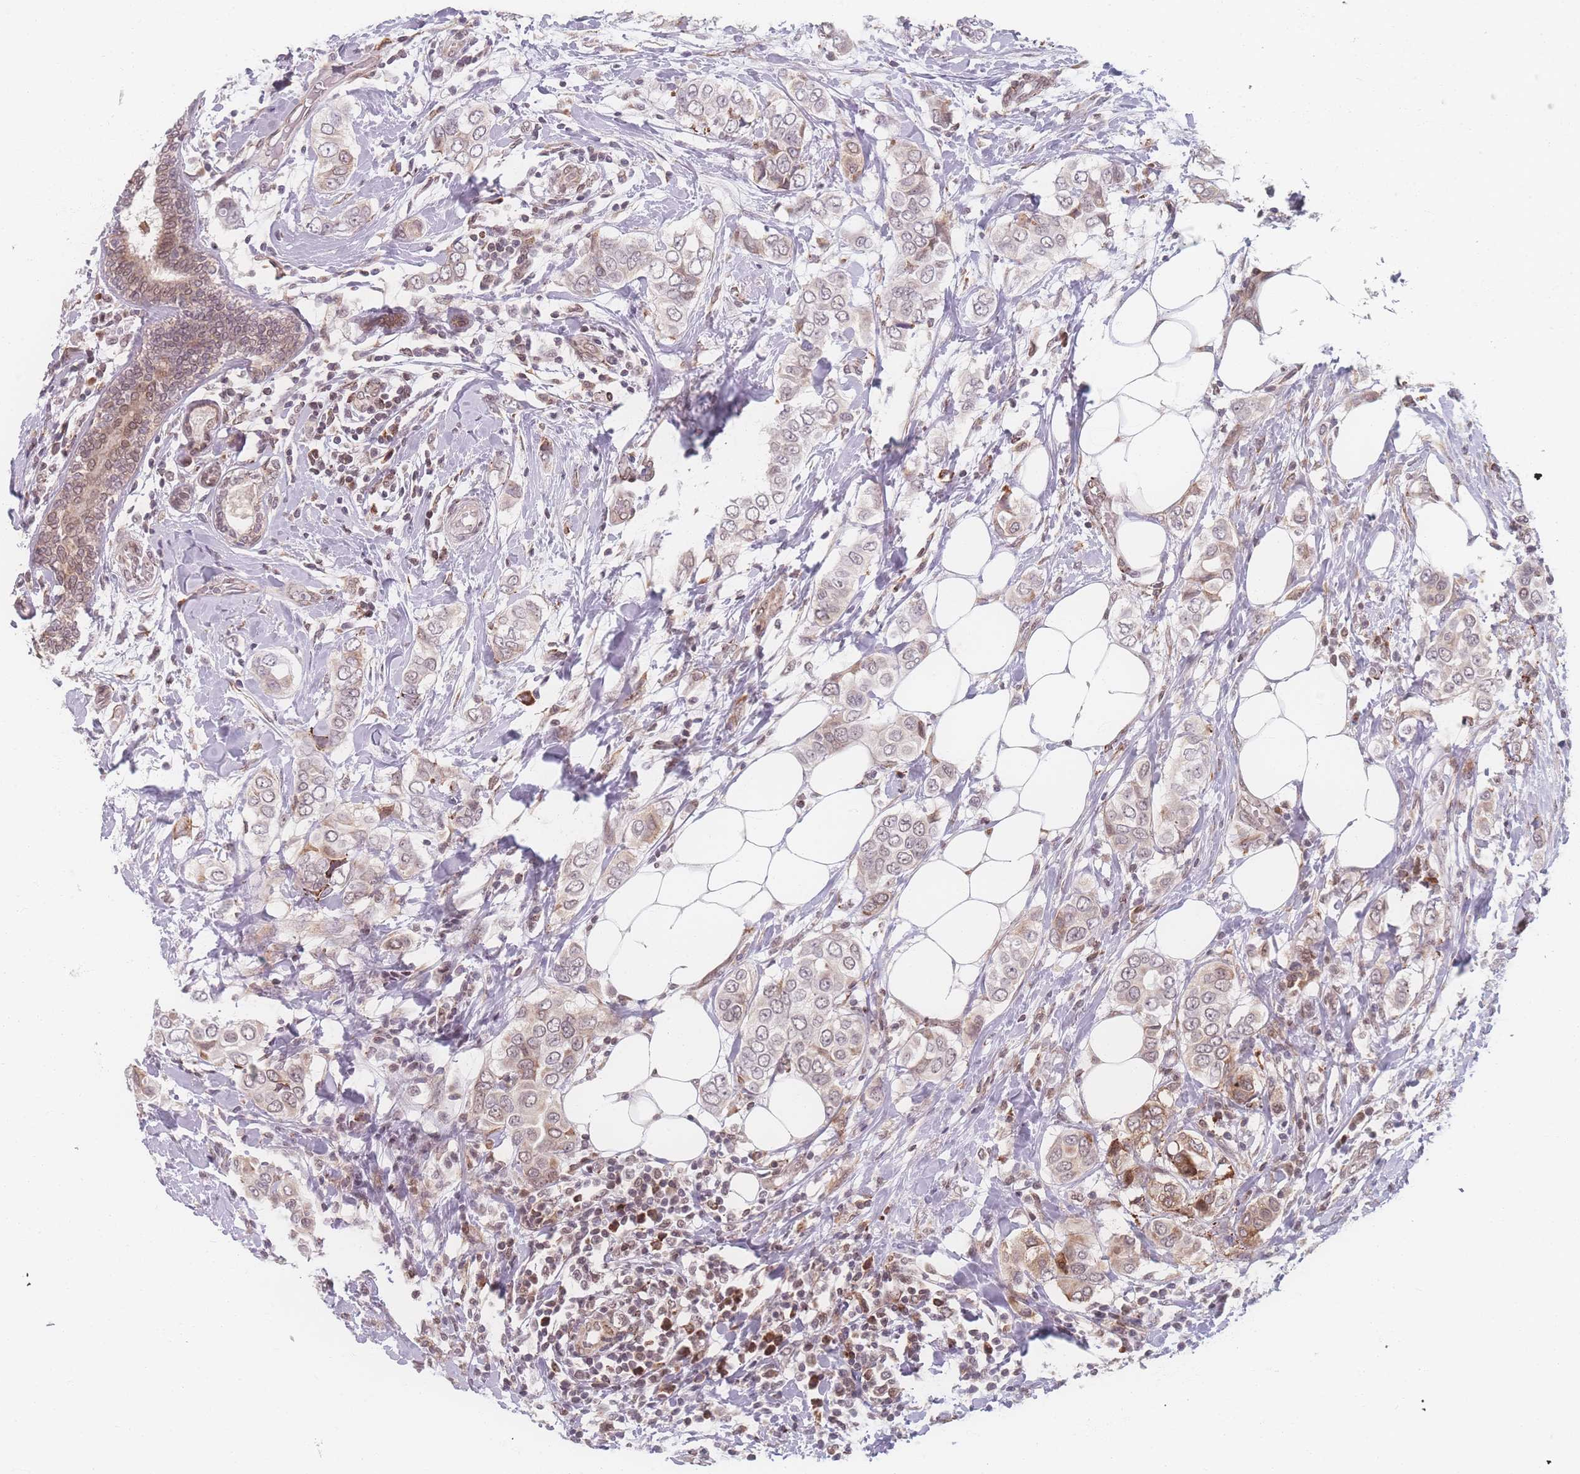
{"staining": {"intensity": "moderate", "quantity": "<25%", "location": "cytoplasmic/membranous"}, "tissue": "breast cancer", "cell_type": "Tumor cells", "image_type": "cancer", "snomed": [{"axis": "morphology", "description": "Lobular carcinoma"}, {"axis": "topography", "description": "Breast"}], "caption": "Human breast cancer stained for a protein (brown) exhibits moderate cytoplasmic/membranous positive positivity in about <25% of tumor cells.", "gene": "ZC3H13", "patient": {"sex": "female", "age": 51}}